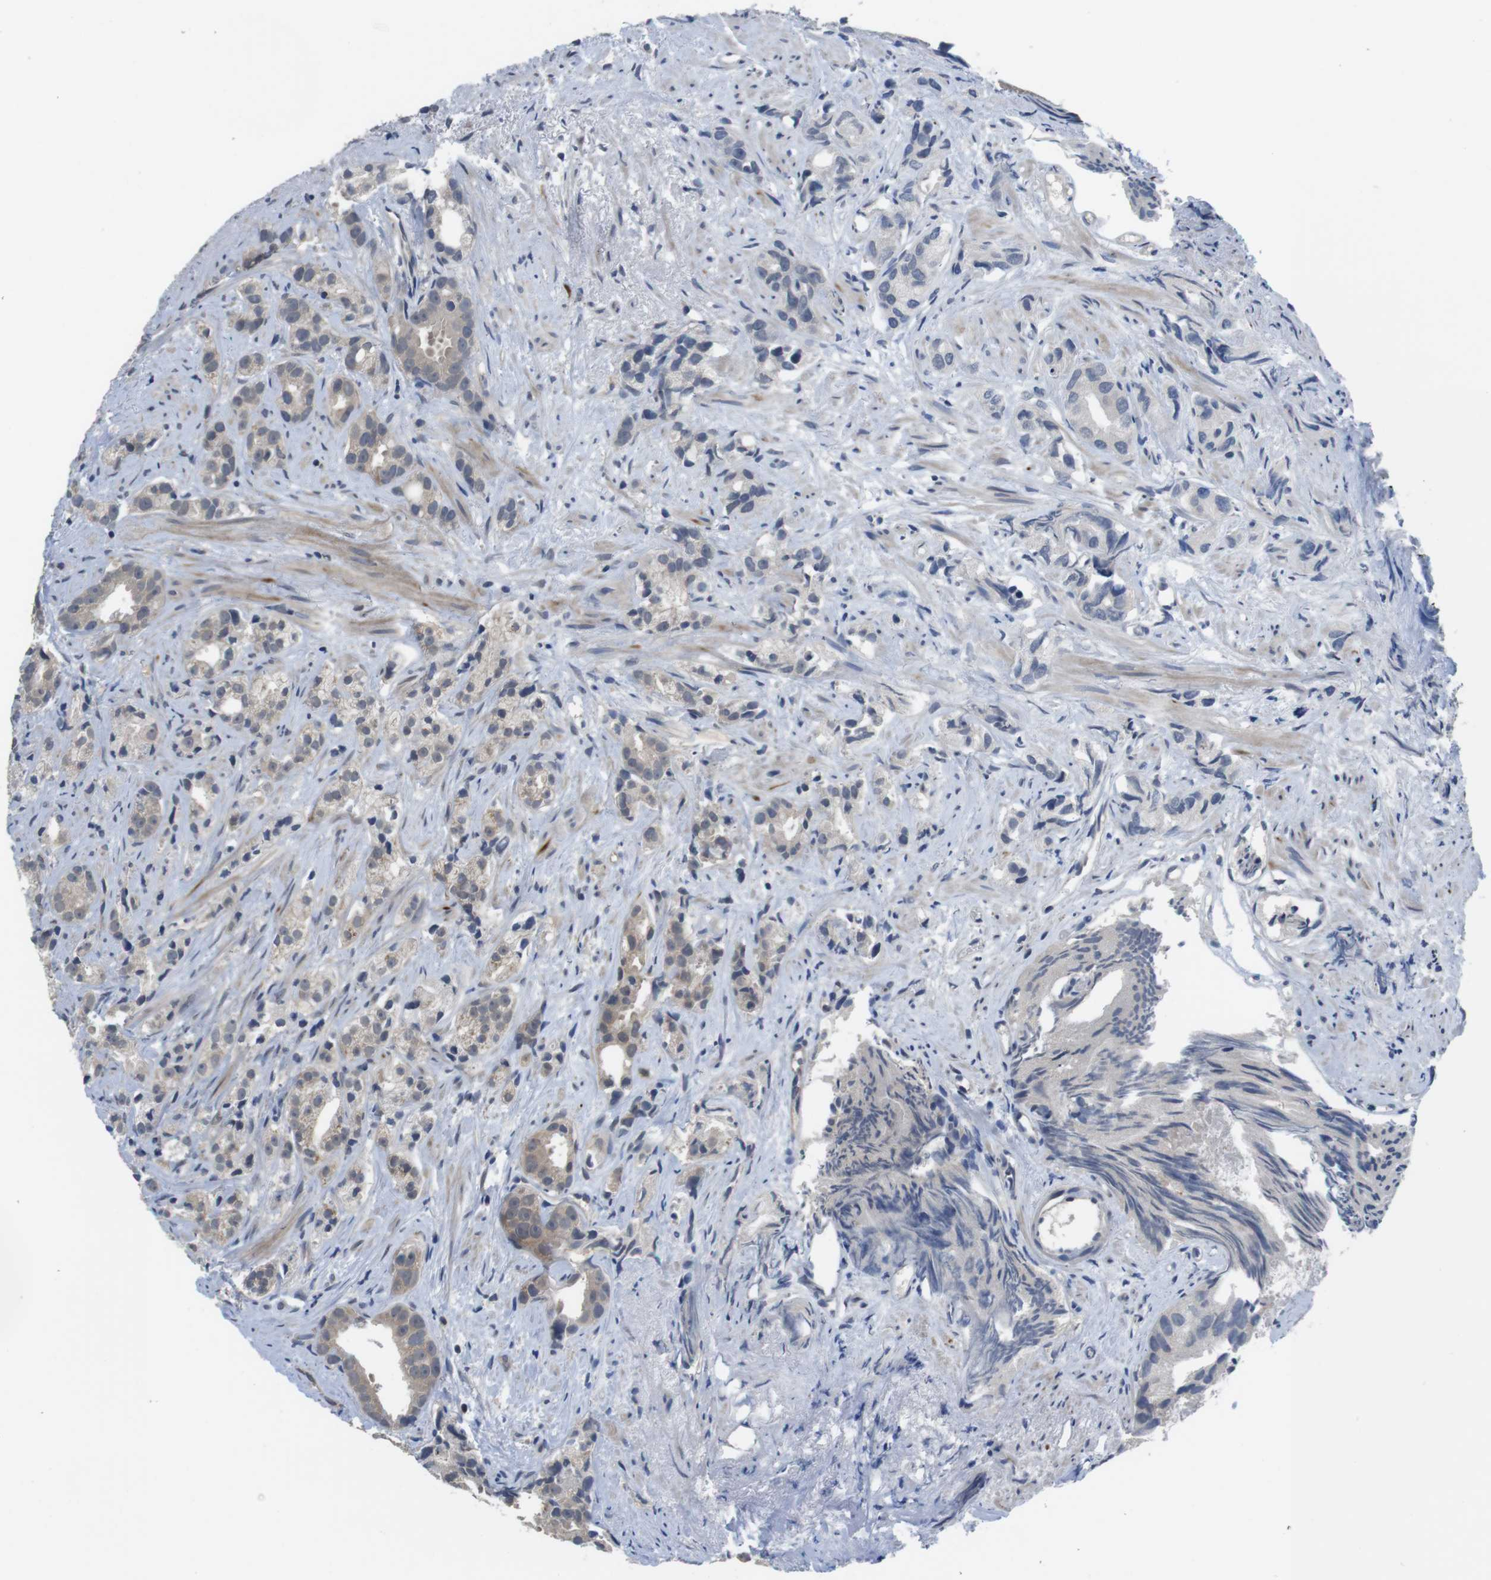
{"staining": {"intensity": "weak", "quantity": "<25%", "location": "cytoplasmic/membranous"}, "tissue": "prostate cancer", "cell_type": "Tumor cells", "image_type": "cancer", "snomed": [{"axis": "morphology", "description": "Adenocarcinoma, Low grade"}, {"axis": "topography", "description": "Prostate"}], "caption": "Micrograph shows no protein expression in tumor cells of prostate low-grade adenocarcinoma tissue.", "gene": "FADD", "patient": {"sex": "male", "age": 89}}